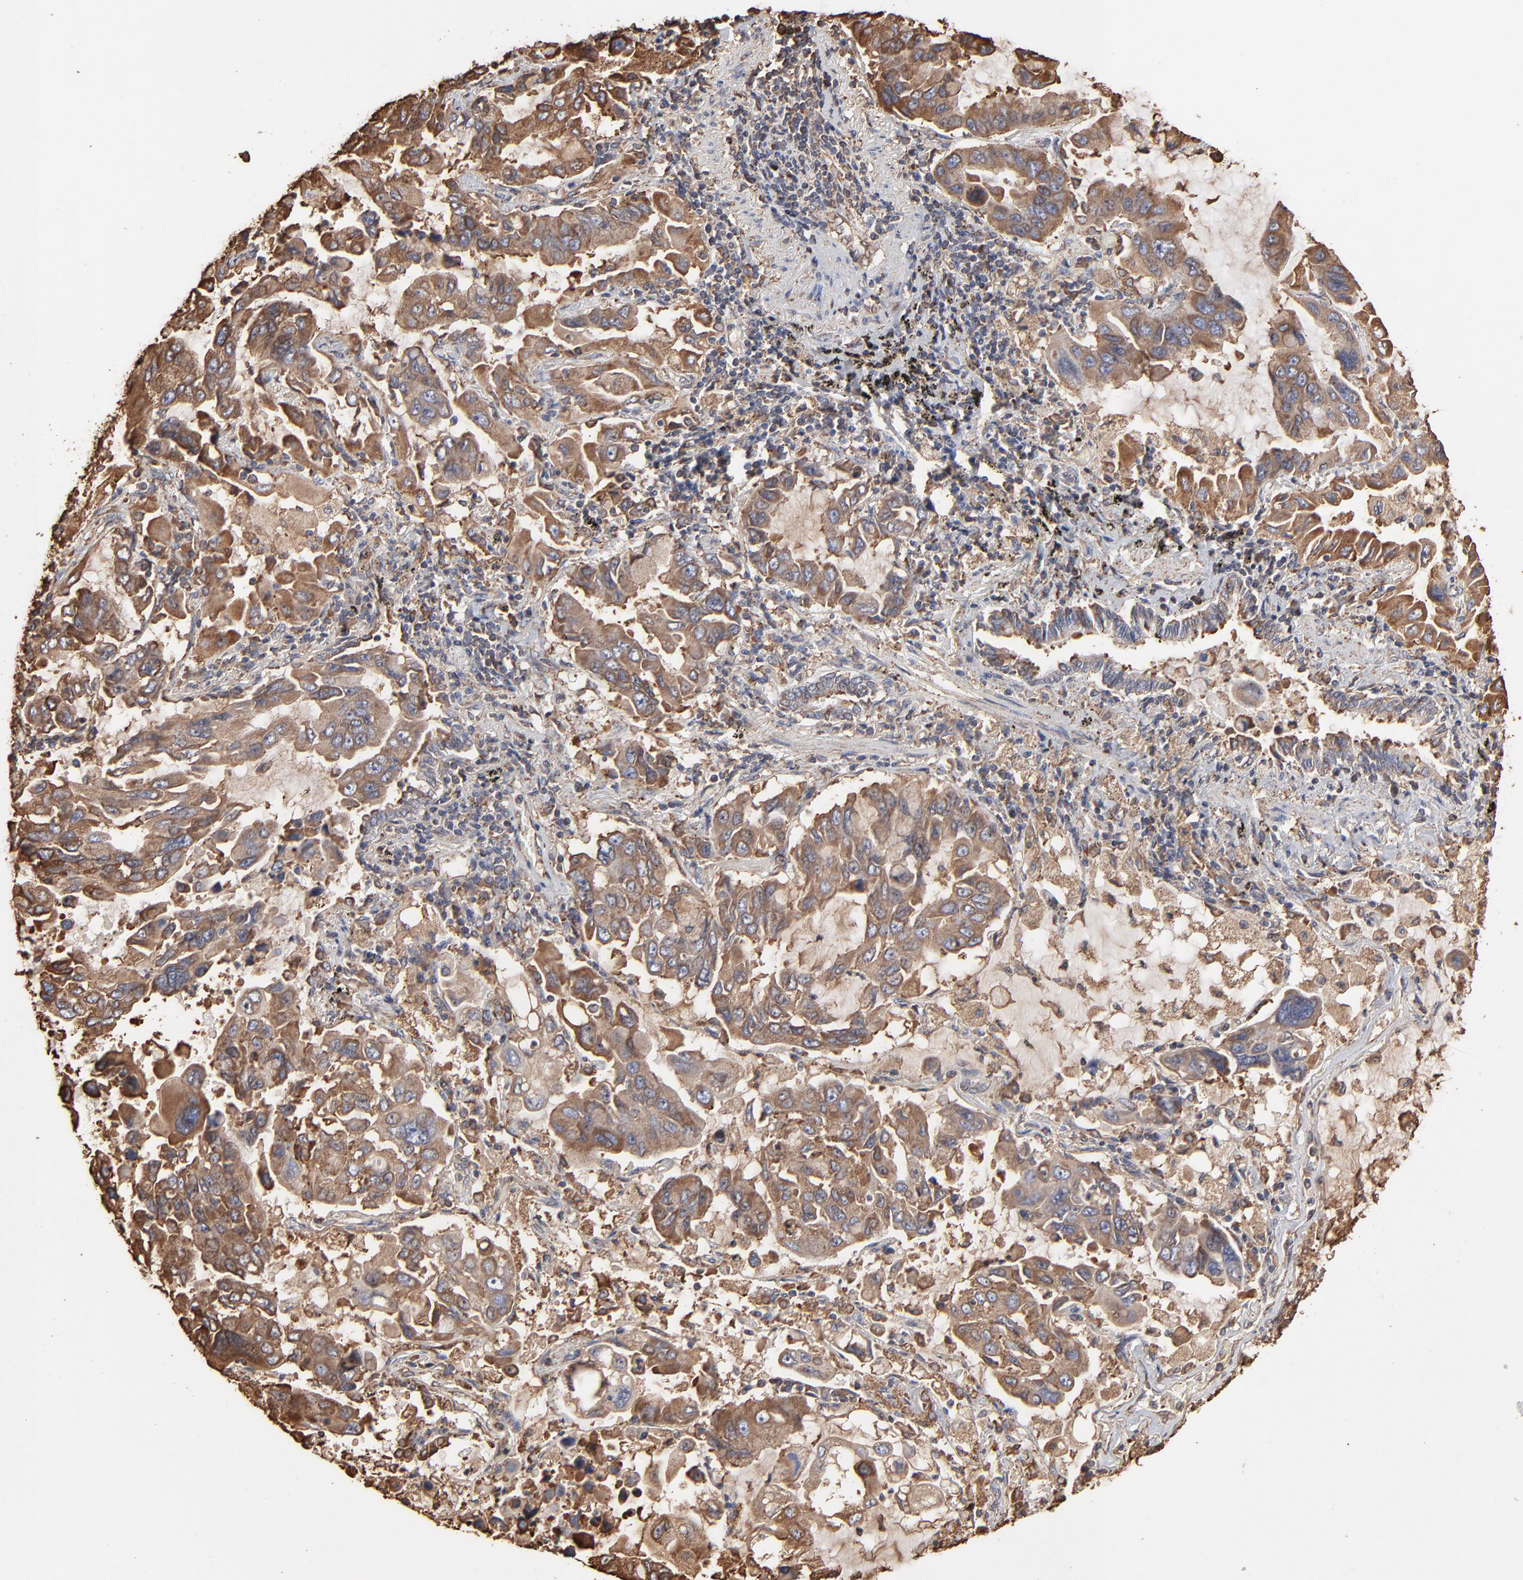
{"staining": {"intensity": "moderate", "quantity": ">75%", "location": "cytoplasmic/membranous"}, "tissue": "lung cancer", "cell_type": "Tumor cells", "image_type": "cancer", "snomed": [{"axis": "morphology", "description": "Adenocarcinoma, NOS"}, {"axis": "topography", "description": "Lung"}], "caption": "DAB immunohistochemical staining of lung adenocarcinoma reveals moderate cytoplasmic/membranous protein positivity in about >75% of tumor cells.", "gene": "PDIA3", "patient": {"sex": "male", "age": 64}}